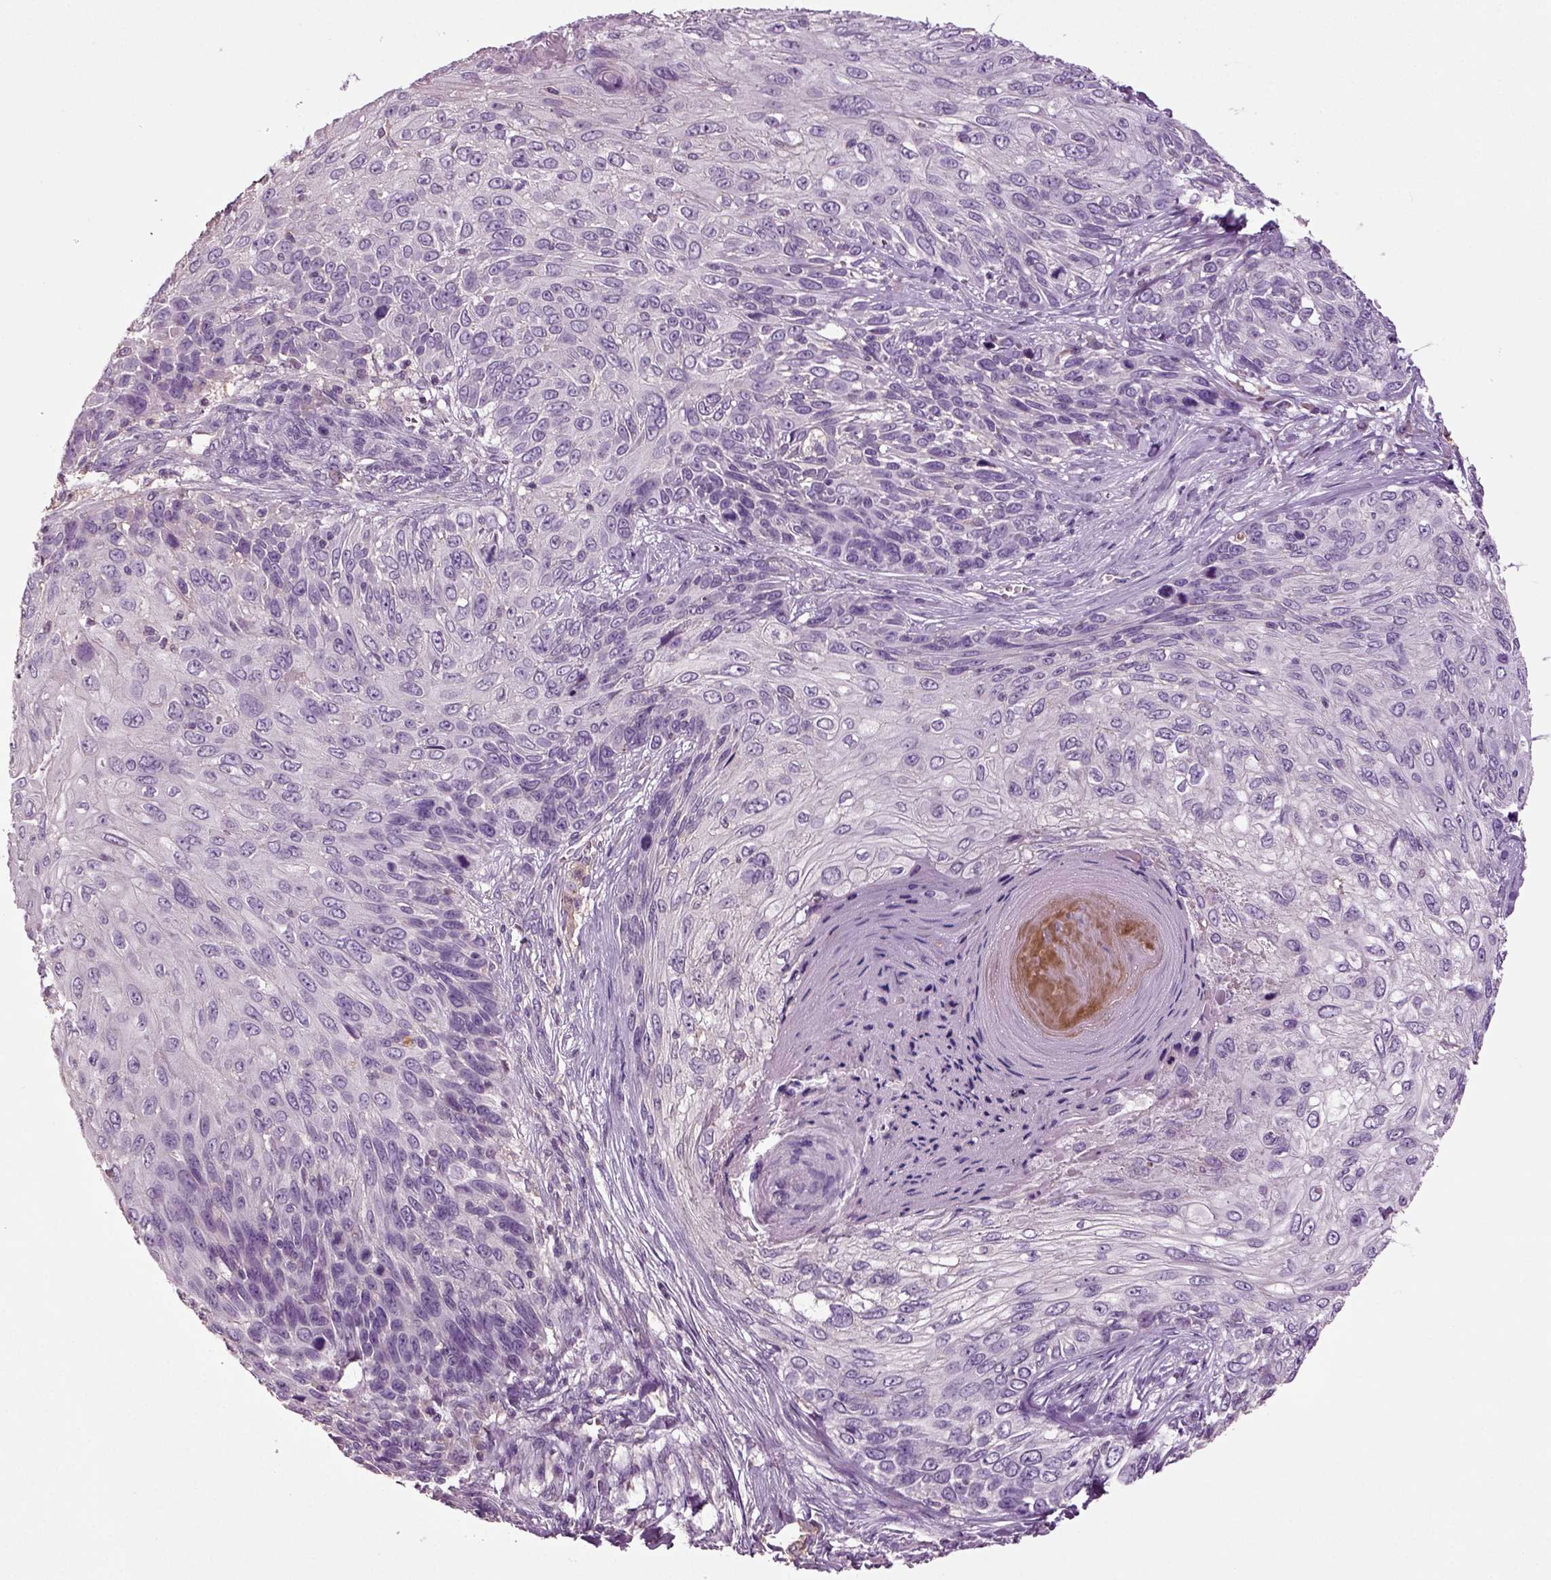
{"staining": {"intensity": "negative", "quantity": "none", "location": "none"}, "tissue": "skin cancer", "cell_type": "Tumor cells", "image_type": "cancer", "snomed": [{"axis": "morphology", "description": "Squamous cell carcinoma, NOS"}, {"axis": "topography", "description": "Skin"}], "caption": "Tumor cells are negative for protein expression in human skin cancer (squamous cell carcinoma).", "gene": "DEFB118", "patient": {"sex": "male", "age": 92}}